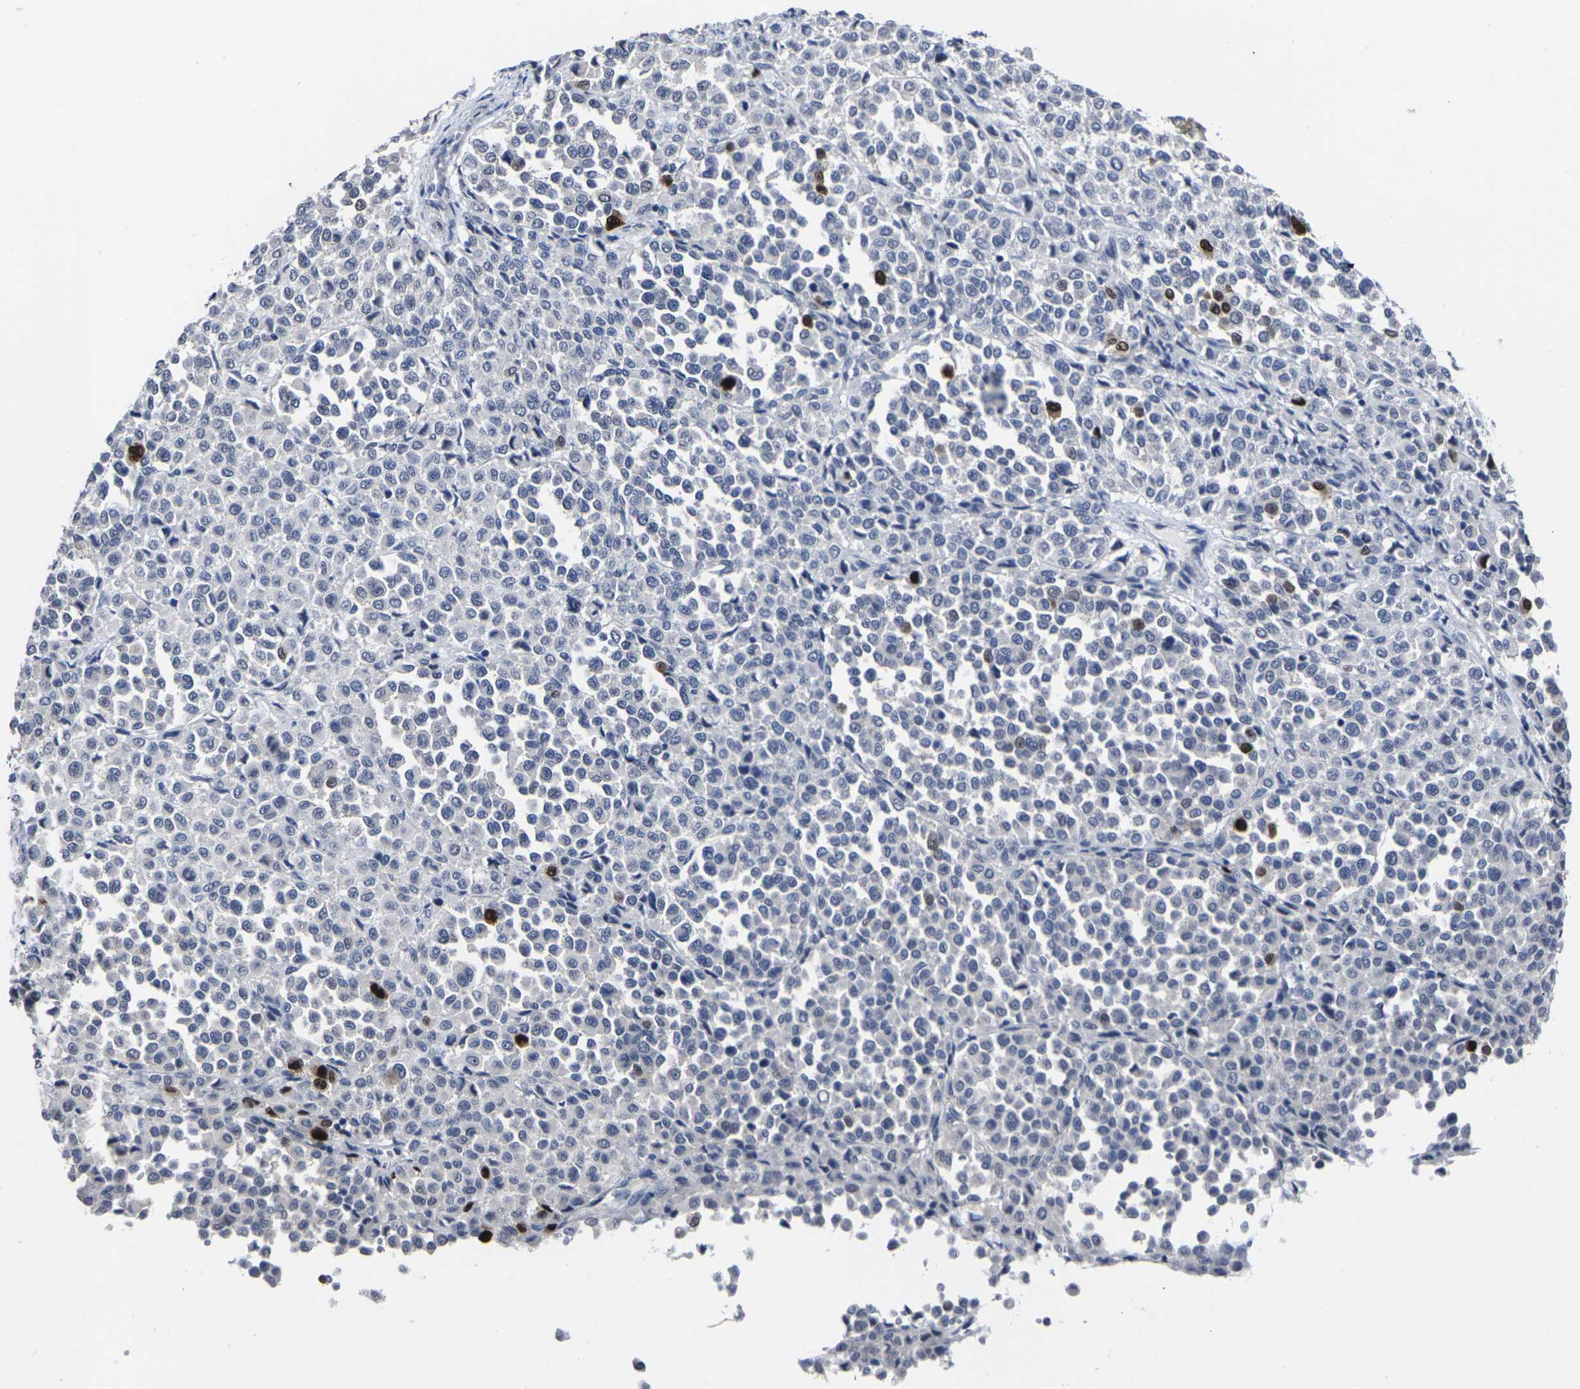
{"staining": {"intensity": "negative", "quantity": "none", "location": "none"}, "tissue": "melanoma", "cell_type": "Tumor cells", "image_type": "cancer", "snomed": [{"axis": "morphology", "description": "Malignant melanoma, Metastatic site"}, {"axis": "topography", "description": "Pancreas"}], "caption": "An immunohistochemistry (IHC) histopathology image of malignant melanoma (metastatic site) is shown. There is no staining in tumor cells of malignant melanoma (metastatic site).", "gene": "MSANTD4", "patient": {"sex": "female", "age": 30}}